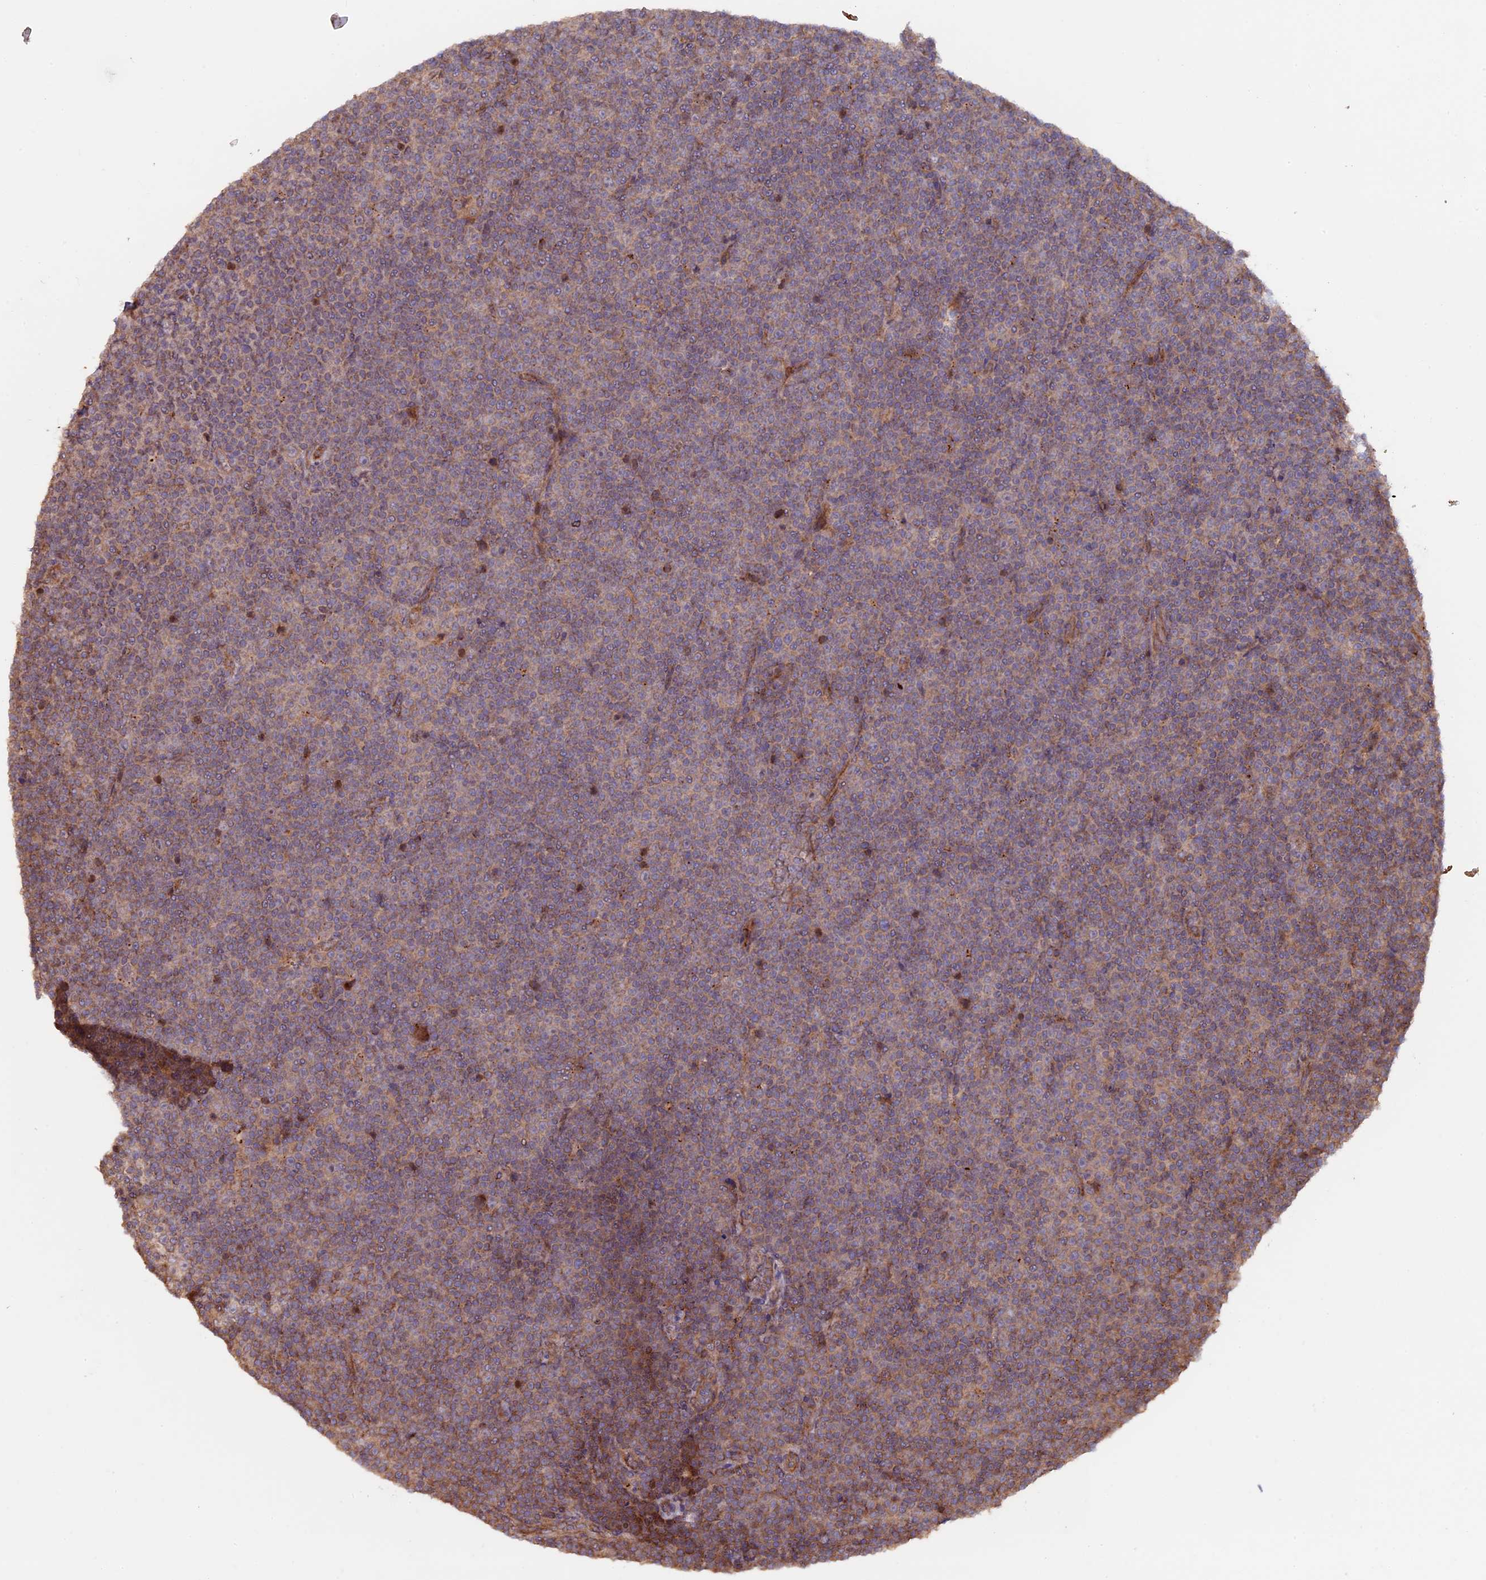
{"staining": {"intensity": "weak", "quantity": "<25%", "location": "cytoplasmic/membranous"}, "tissue": "lymphoma", "cell_type": "Tumor cells", "image_type": "cancer", "snomed": [{"axis": "morphology", "description": "Malignant lymphoma, non-Hodgkin's type, Low grade"}, {"axis": "topography", "description": "Lymph node"}], "caption": "This is an immunohistochemistry (IHC) micrograph of human lymphoma. There is no positivity in tumor cells.", "gene": "FERMT1", "patient": {"sex": "female", "age": 67}}